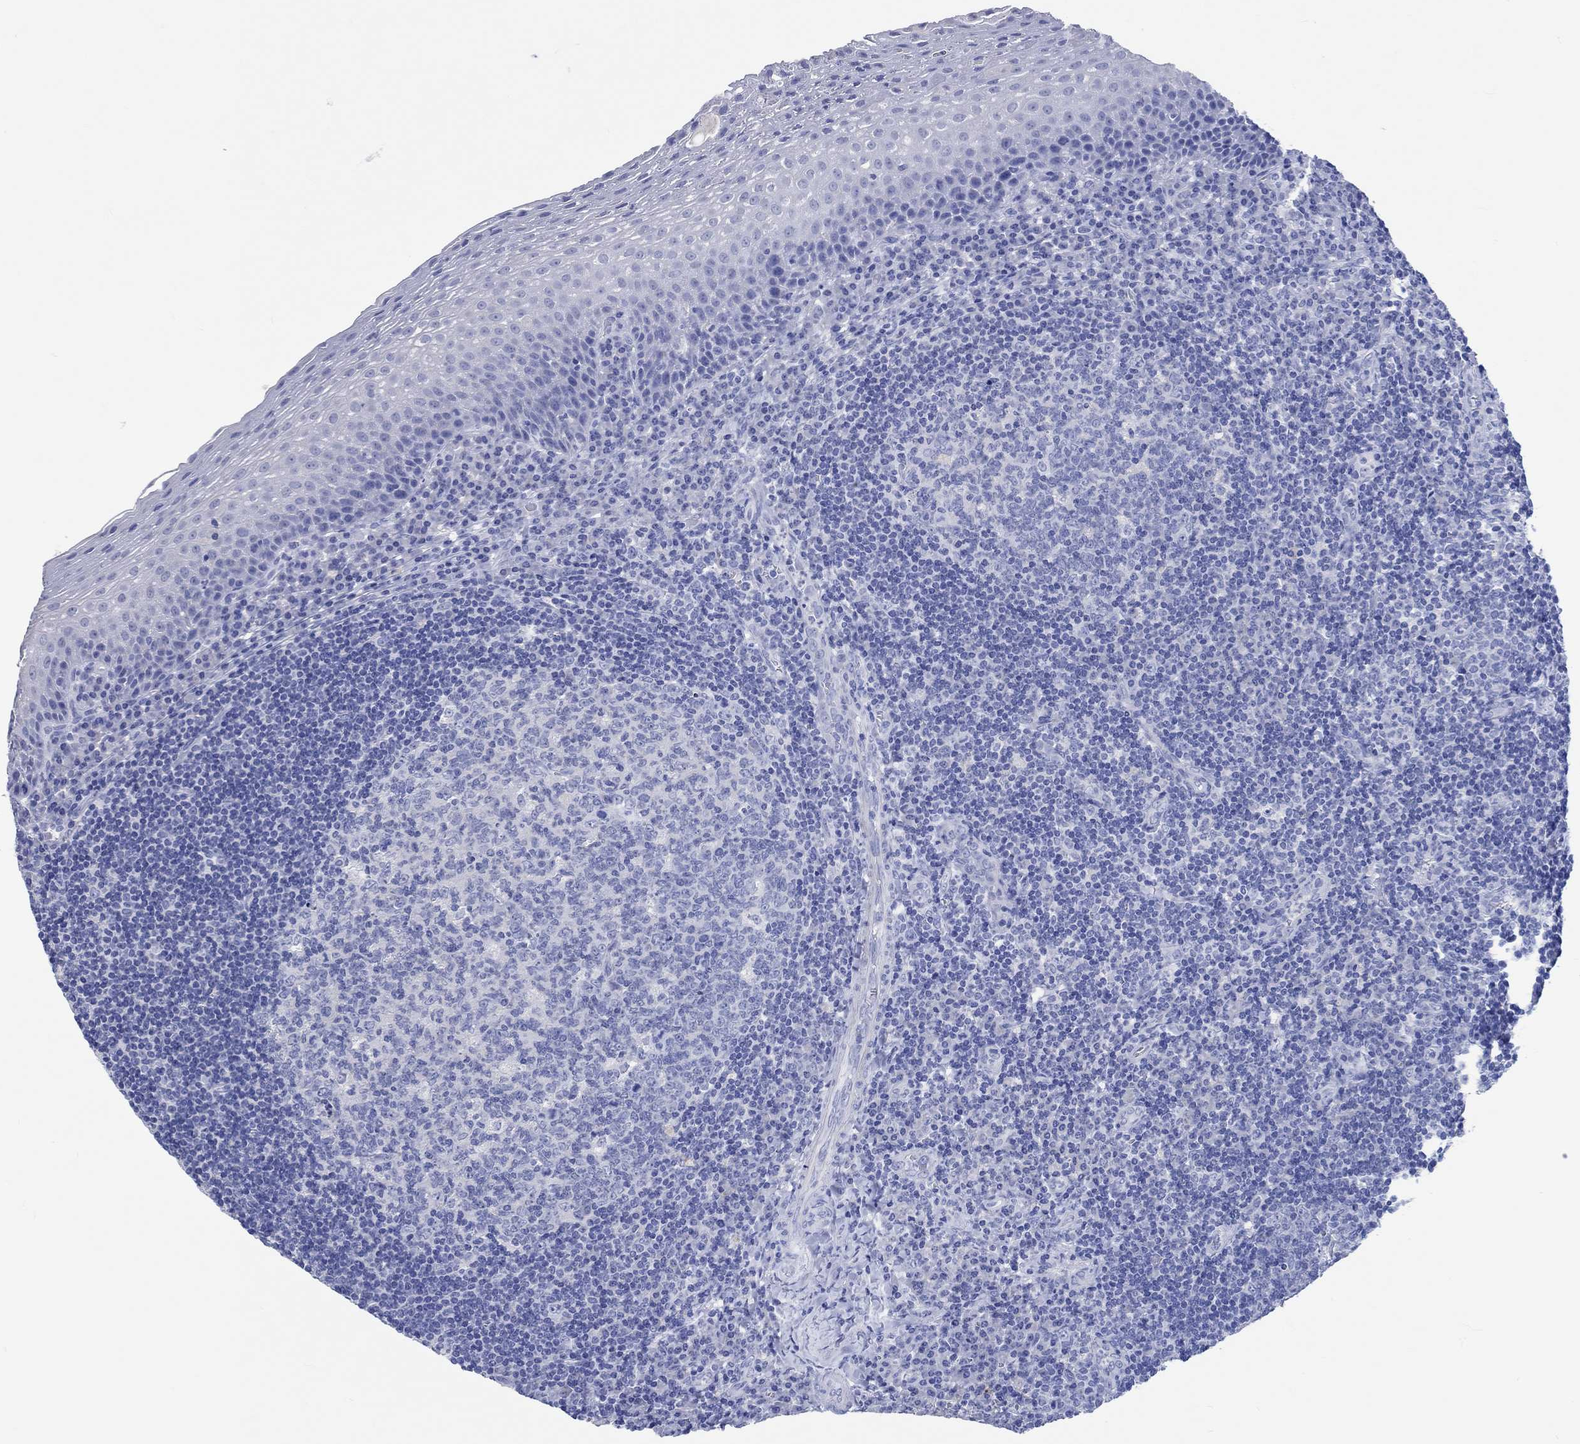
{"staining": {"intensity": "negative", "quantity": "none", "location": "none"}, "tissue": "tonsil", "cell_type": "Germinal center cells", "image_type": "normal", "snomed": [{"axis": "morphology", "description": "Normal tissue, NOS"}, {"axis": "morphology", "description": "Inflammation, NOS"}, {"axis": "topography", "description": "Tonsil"}], "caption": "Immunohistochemical staining of normal tonsil displays no significant expression in germinal center cells.", "gene": "SHISA4", "patient": {"sex": "female", "age": 31}}